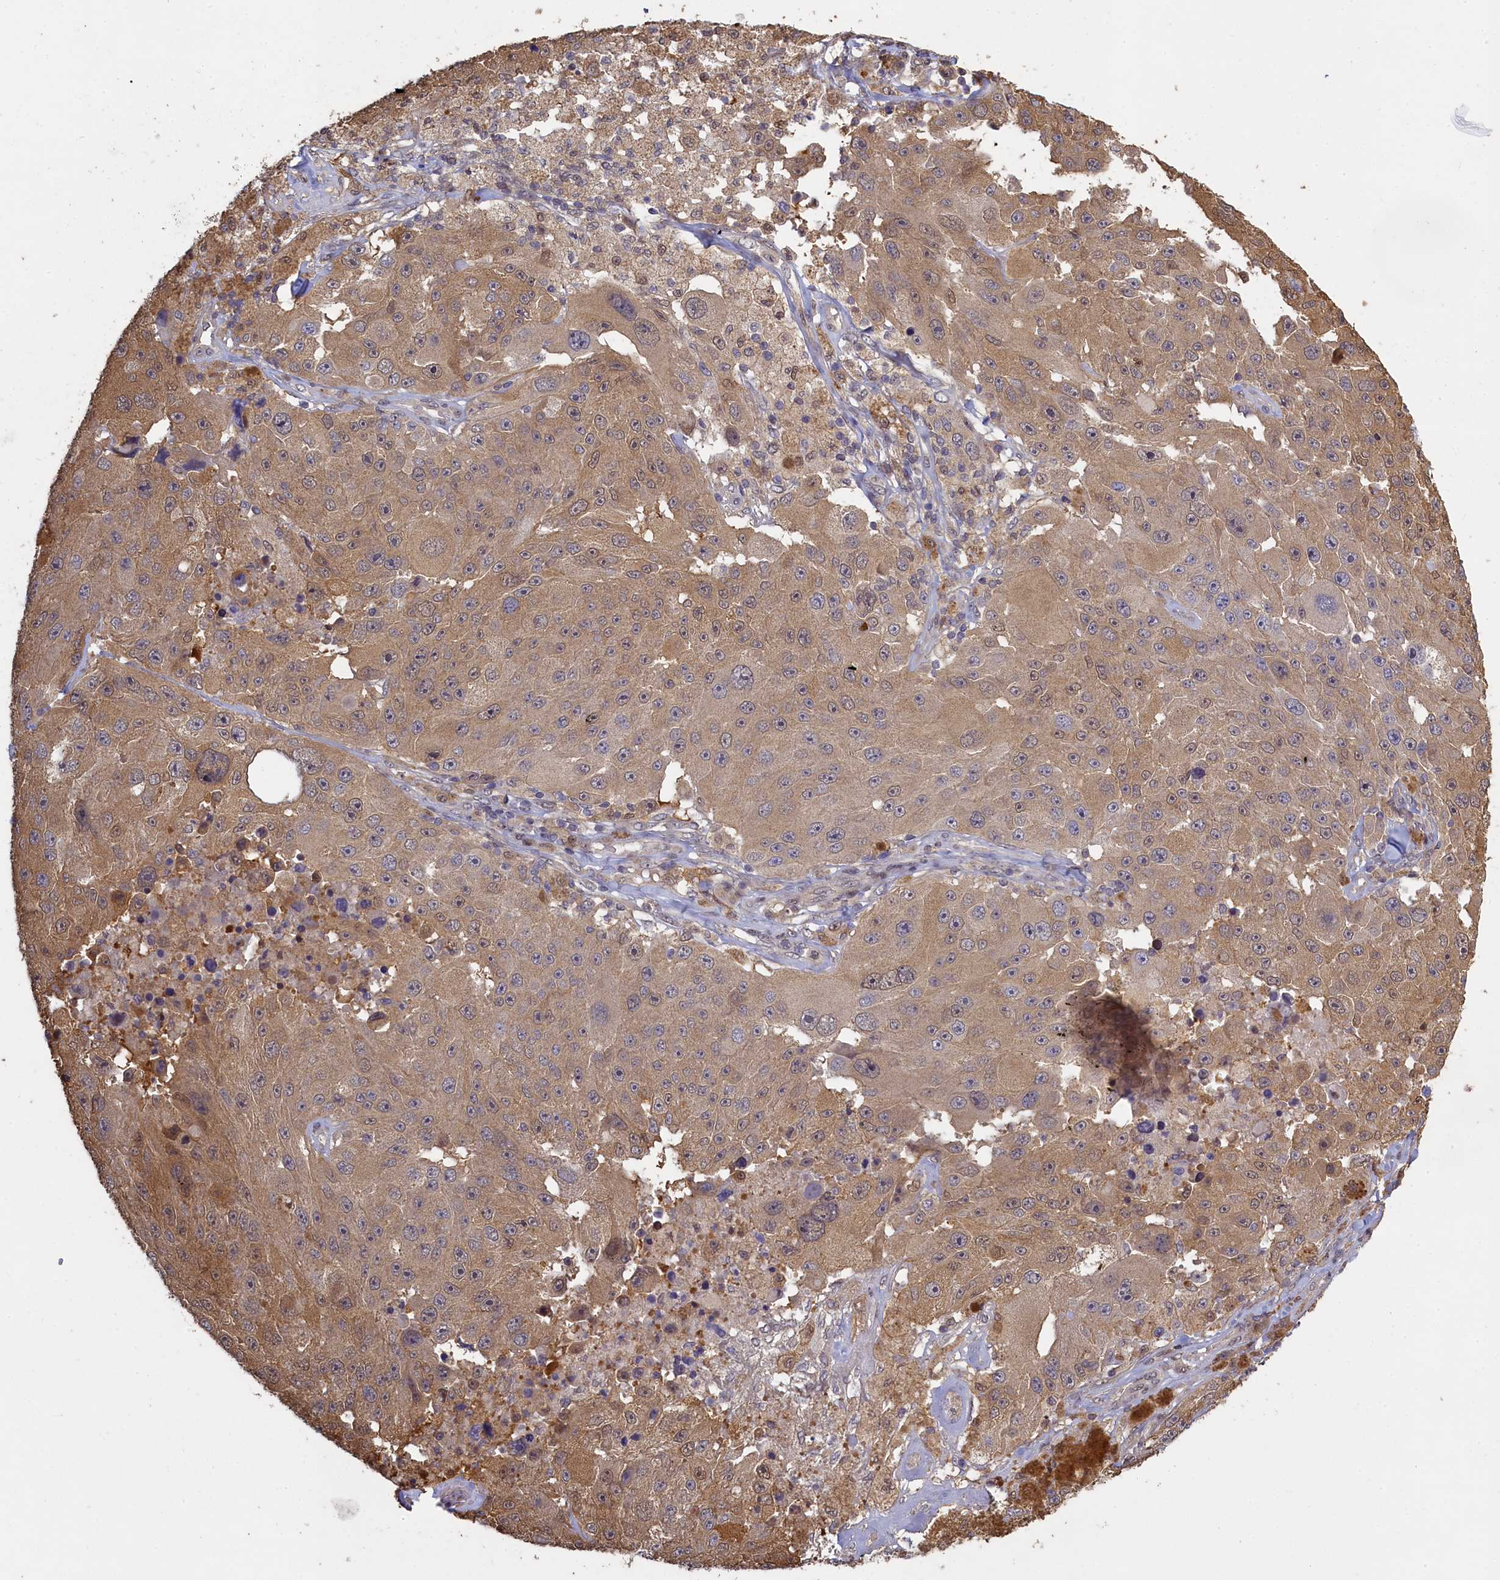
{"staining": {"intensity": "moderate", "quantity": ">75%", "location": "cytoplasmic/membranous"}, "tissue": "melanoma", "cell_type": "Tumor cells", "image_type": "cancer", "snomed": [{"axis": "morphology", "description": "Malignant melanoma, Metastatic site"}, {"axis": "topography", "description": "Lymph node"}], "caption": "IHC of human melanoma reveals medium levels of moderate cytoplasmic/membranous expression in approximately >75% of tumor cells.", "gene": "UCHL3", "patient": {"sex": "male", "age": 62}}